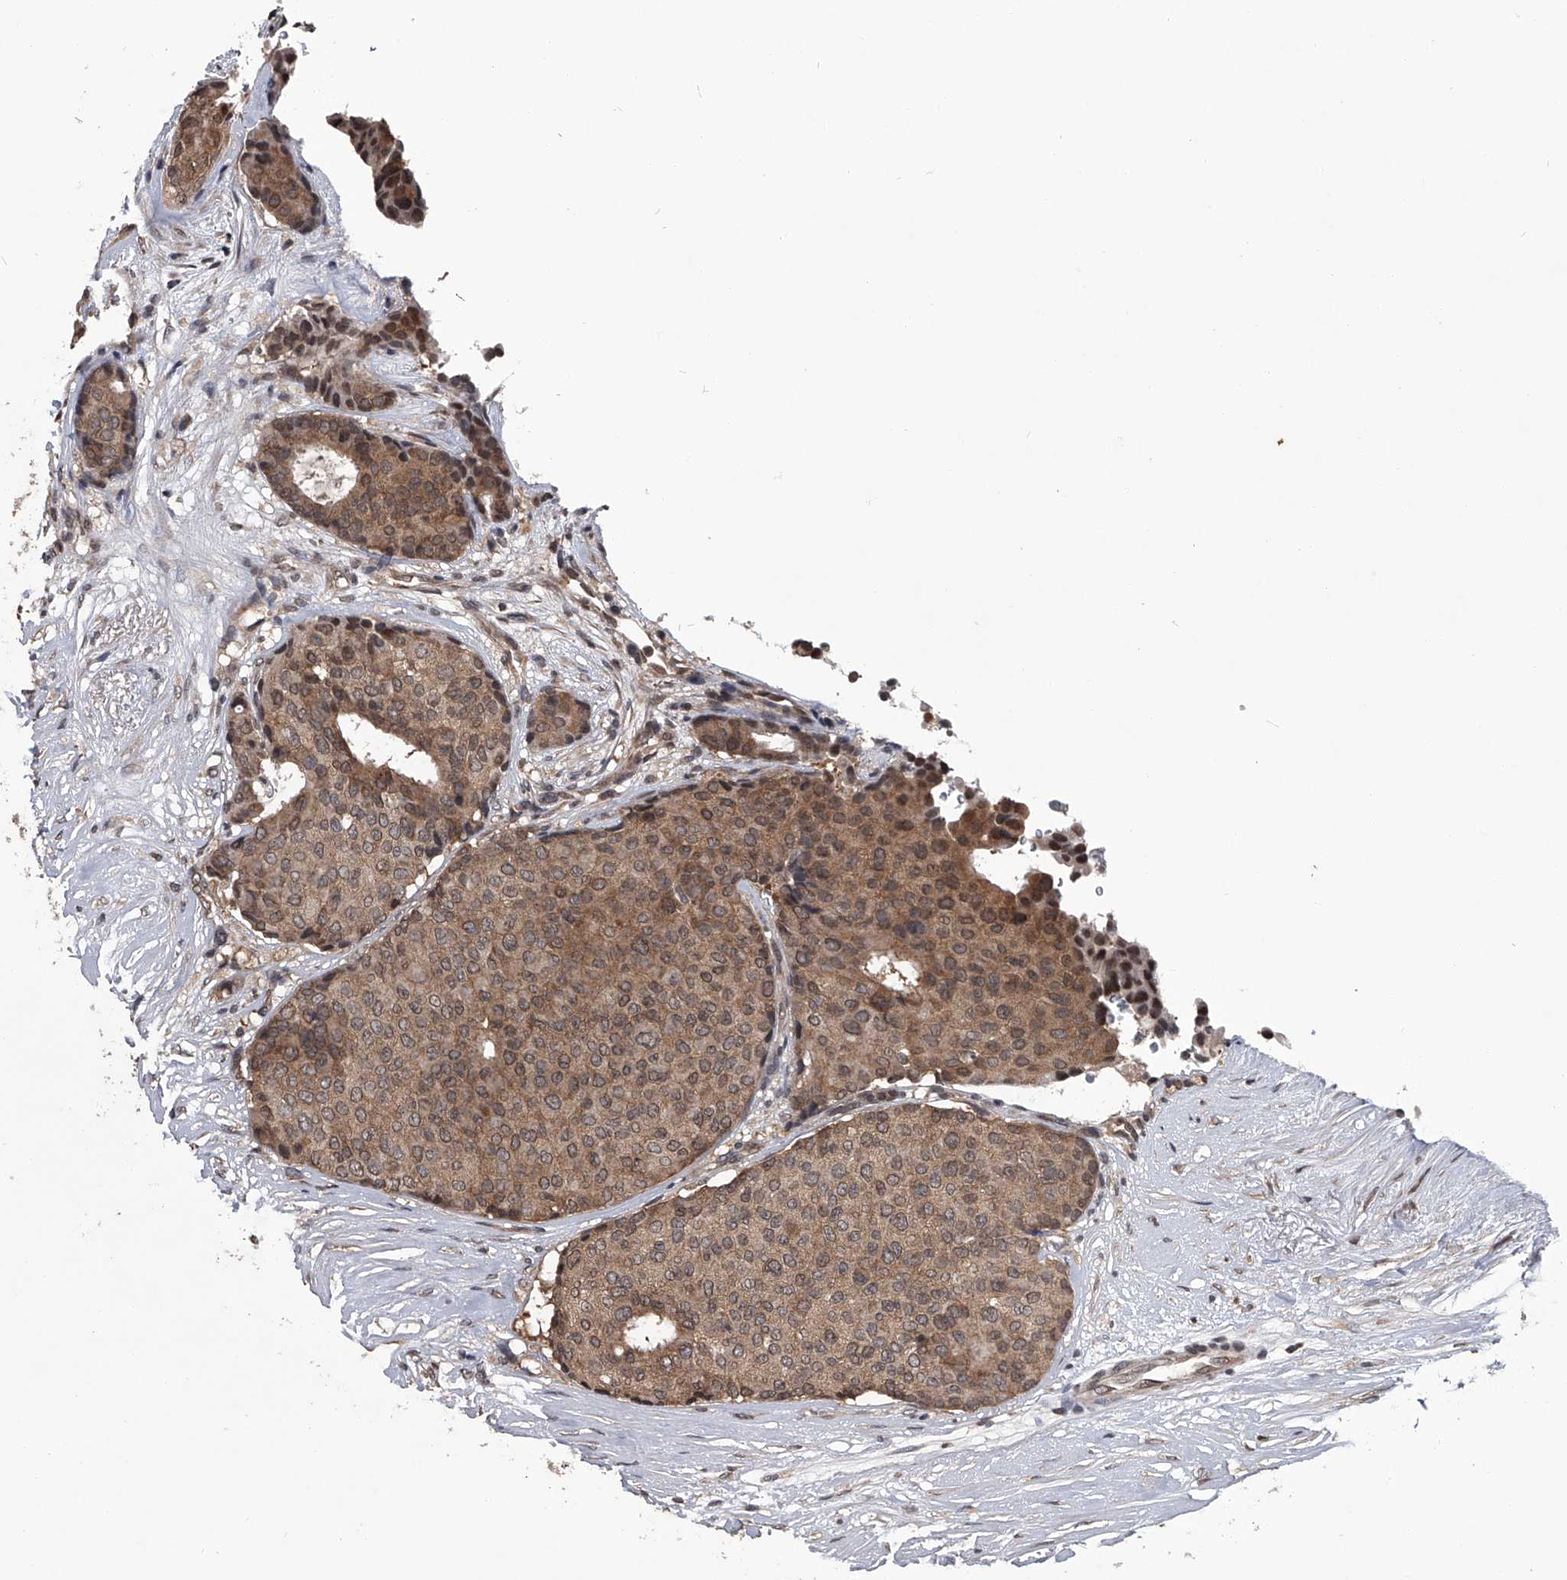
{"staining": {"intensity": "moderate", "quantity": ">75%", "location": "cytoplasmic/membranous,nuclear"}, "tissue": "breast cancer", "cell_type": "Tumor cells", "image_type": "cancer", "snomed": [{"axis": "morphology", "description": "Duct carcinoma"}, {"axis": "topography", "description": "Breast"}], "caption": "Immunohistochemical staining of breast cancer (infiltrating ductal carcinoma) shows moderate cytoplasmic/membranous and nuclear protein positivity in about >75% of tumor cells.", "gene": "TSNAX", "patient": {"sex": "female", "age": 75}}